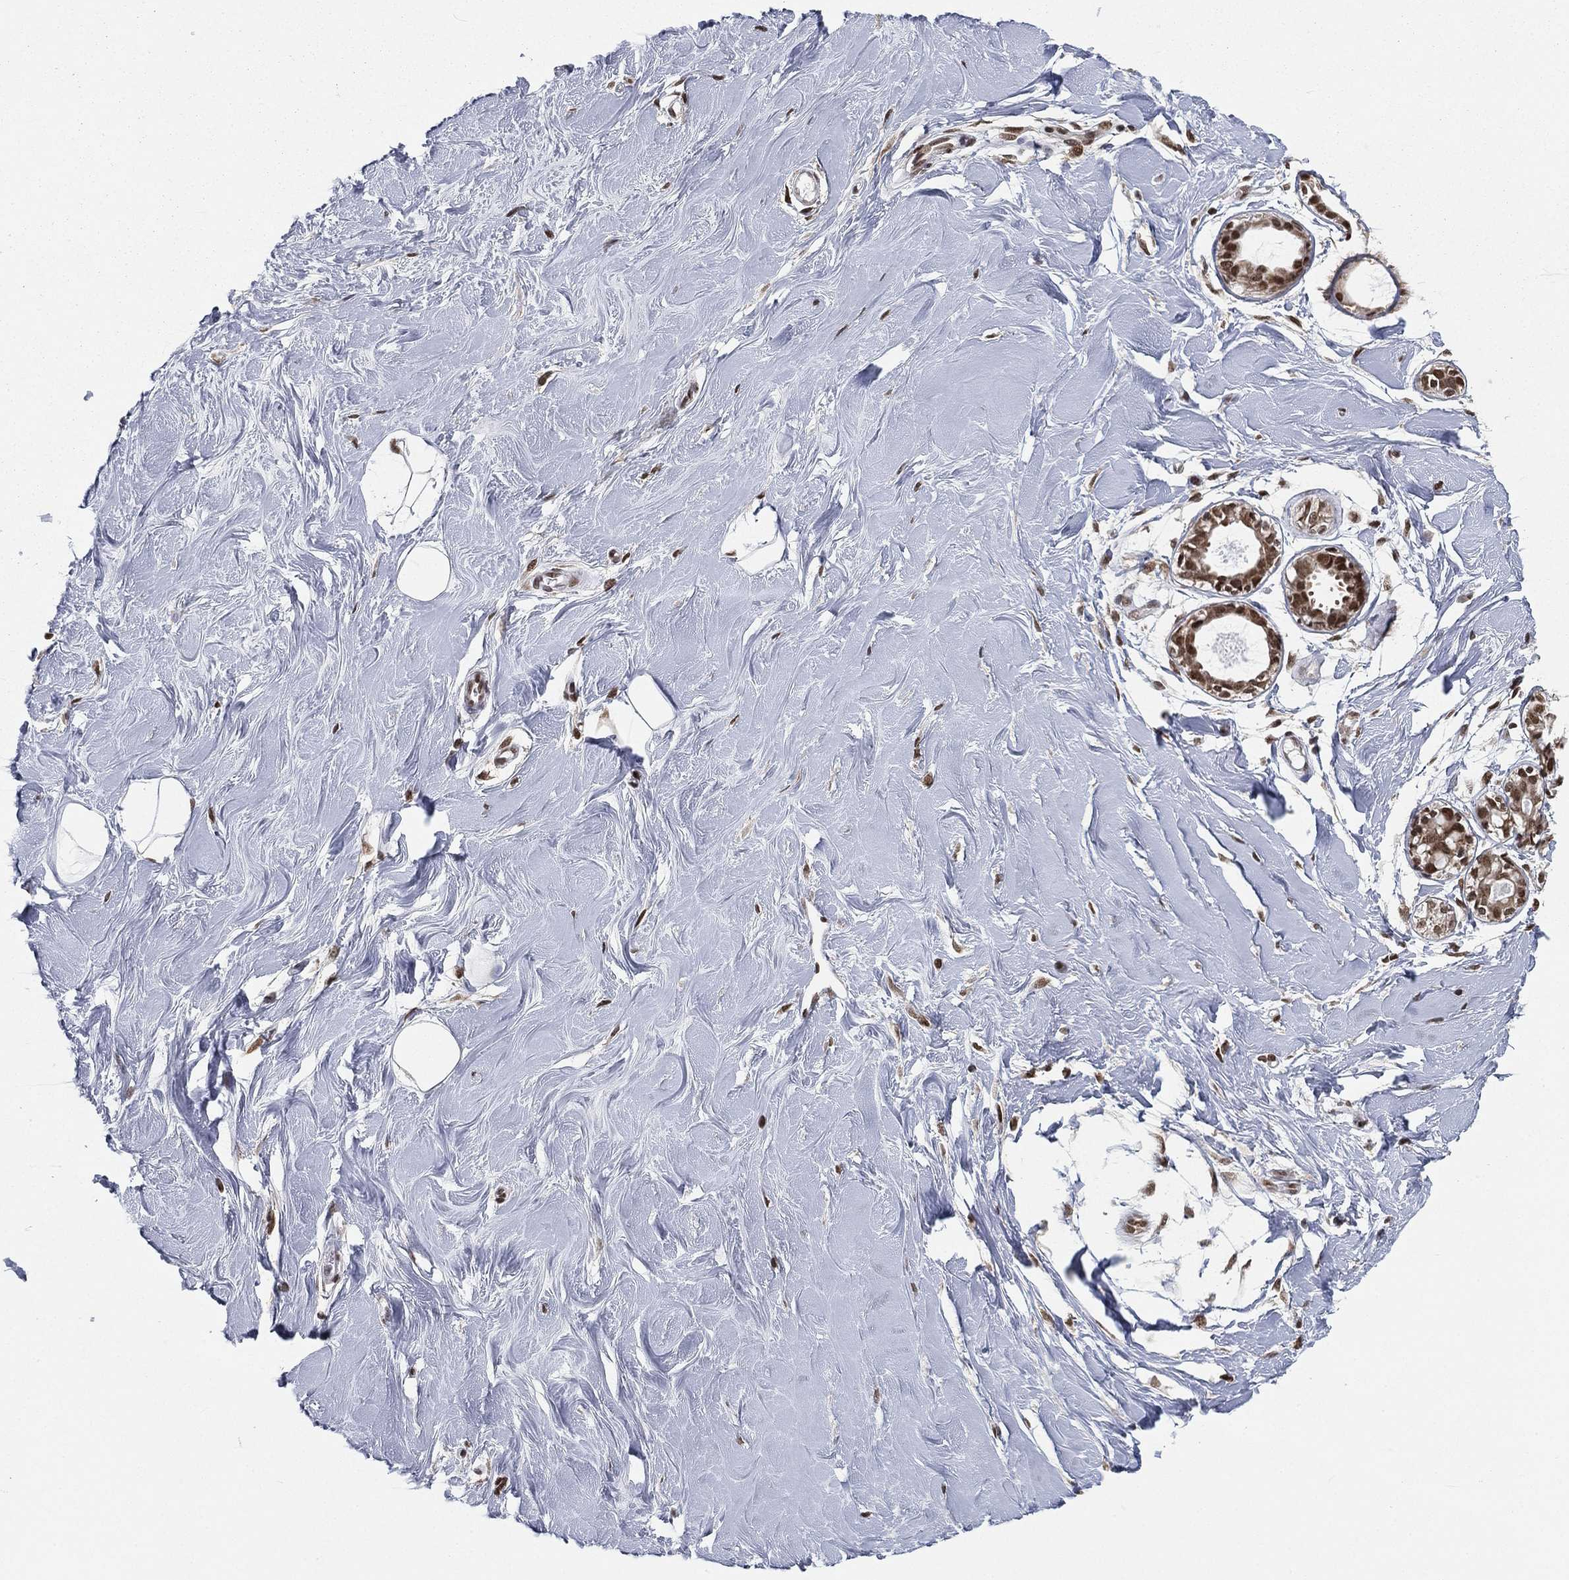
{"staining": {"intensity": "negative", "quantity": "none", "location": "none"}, "tissue": "soft tissue", "cell_type": "Fibroblasts", "image_type": "normal", "snomed": [{"axis": "morphology", "description": "Normal tissue, NOS"}, {"axis": "topography", "description": "Breast"}], "caption": "Fibroblasts show no significant protein staining in normal soft tissue.", "gene": "FUBP3", "patient": {"sex": "female", "age": 49}}